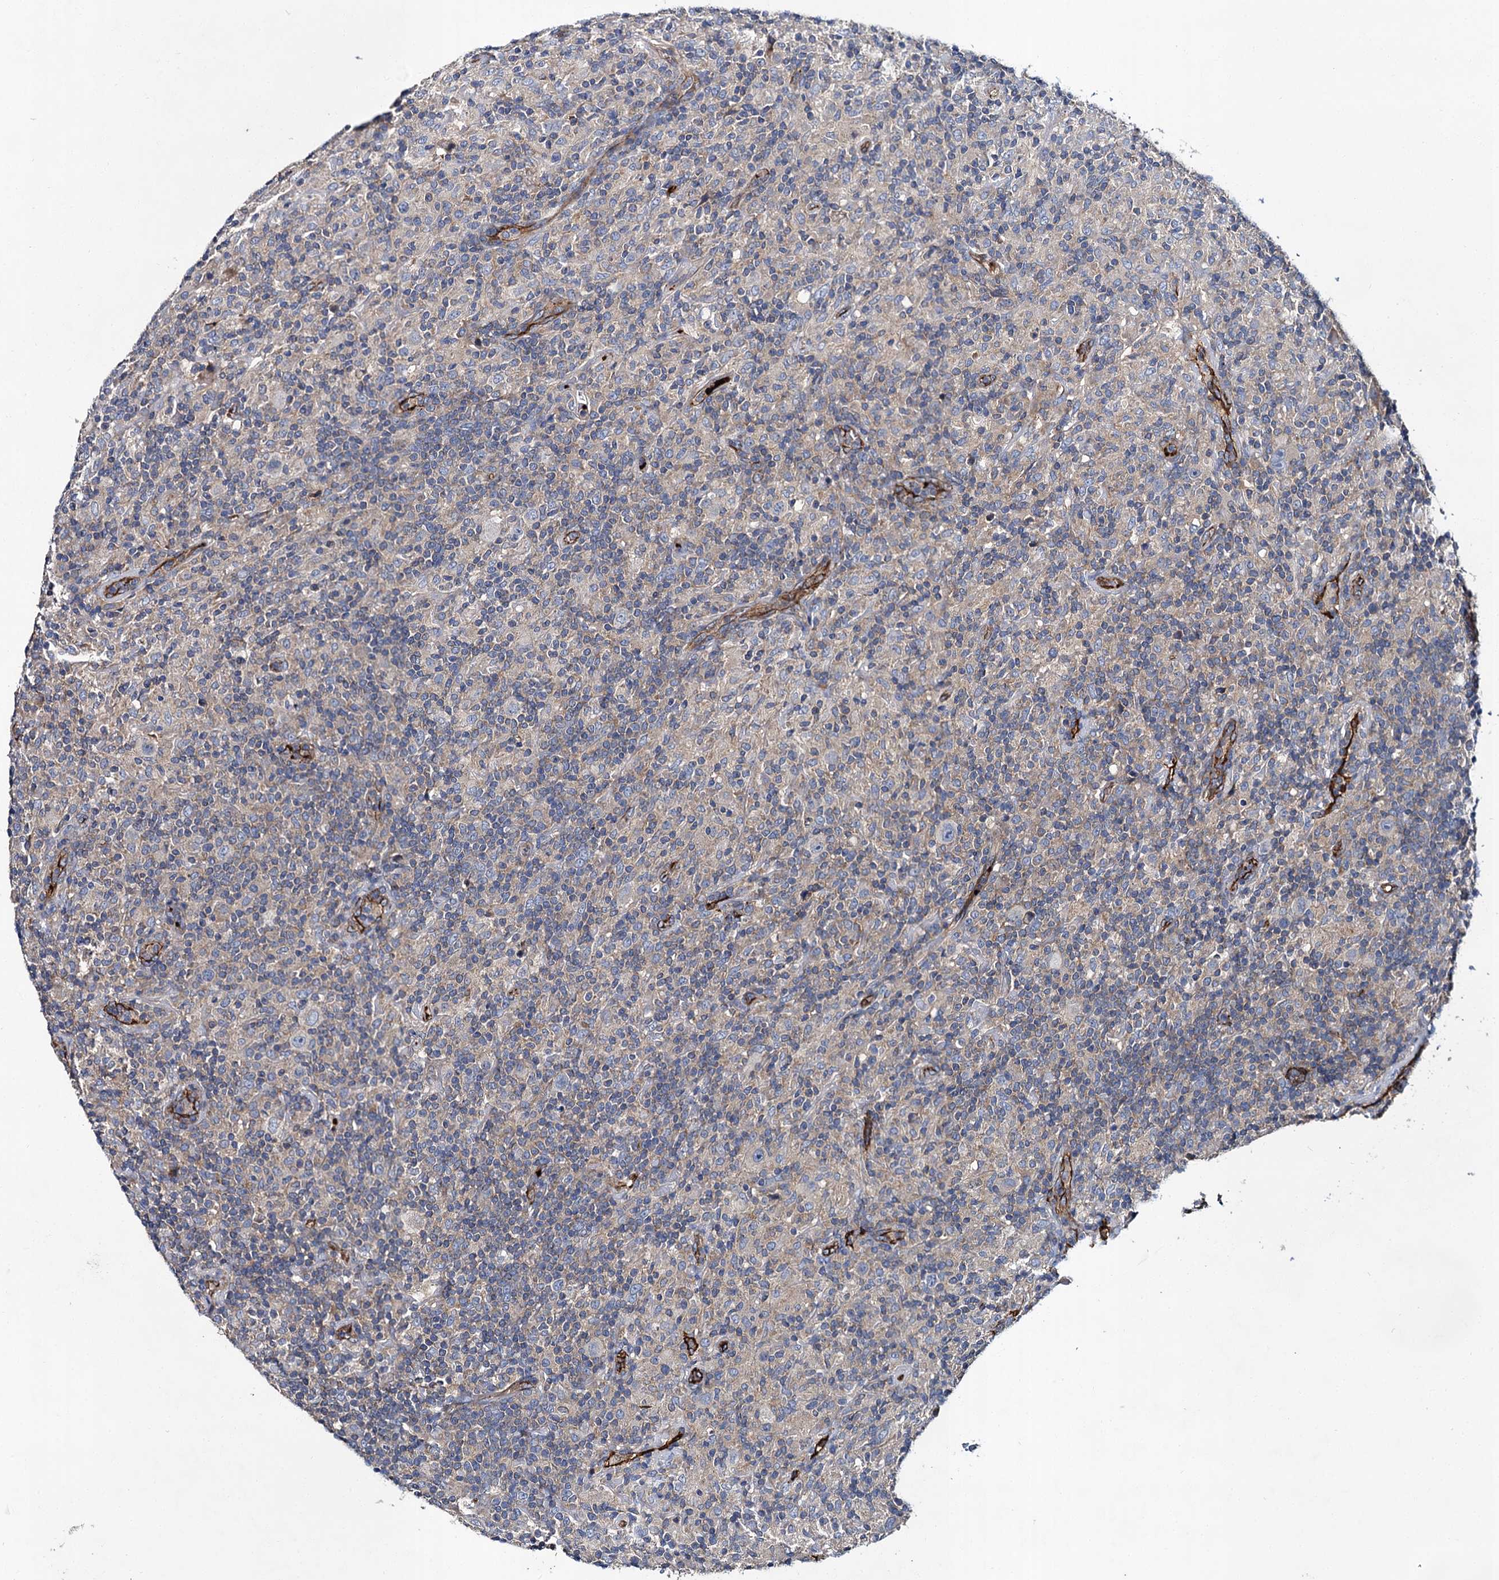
{"staining": {"intensity": "negative", "quantity": "none", "location": "none"}, "tissue": "lymphoma", "cell_type": "Tumor cells", "image_type": "cancer", "snomed": [{"axis": "morphology", "description": "Hodgkin's disease, NOS"}, {"axis": "topography", "description": "Lymph node"}], "caption": "Tumor cells are negative for protein expression in human lymphoma. (DAB IHC with hematoxylin counter stain).", "gene": "CACNA1C", "patient": {"sex": "male", "age": 70}}